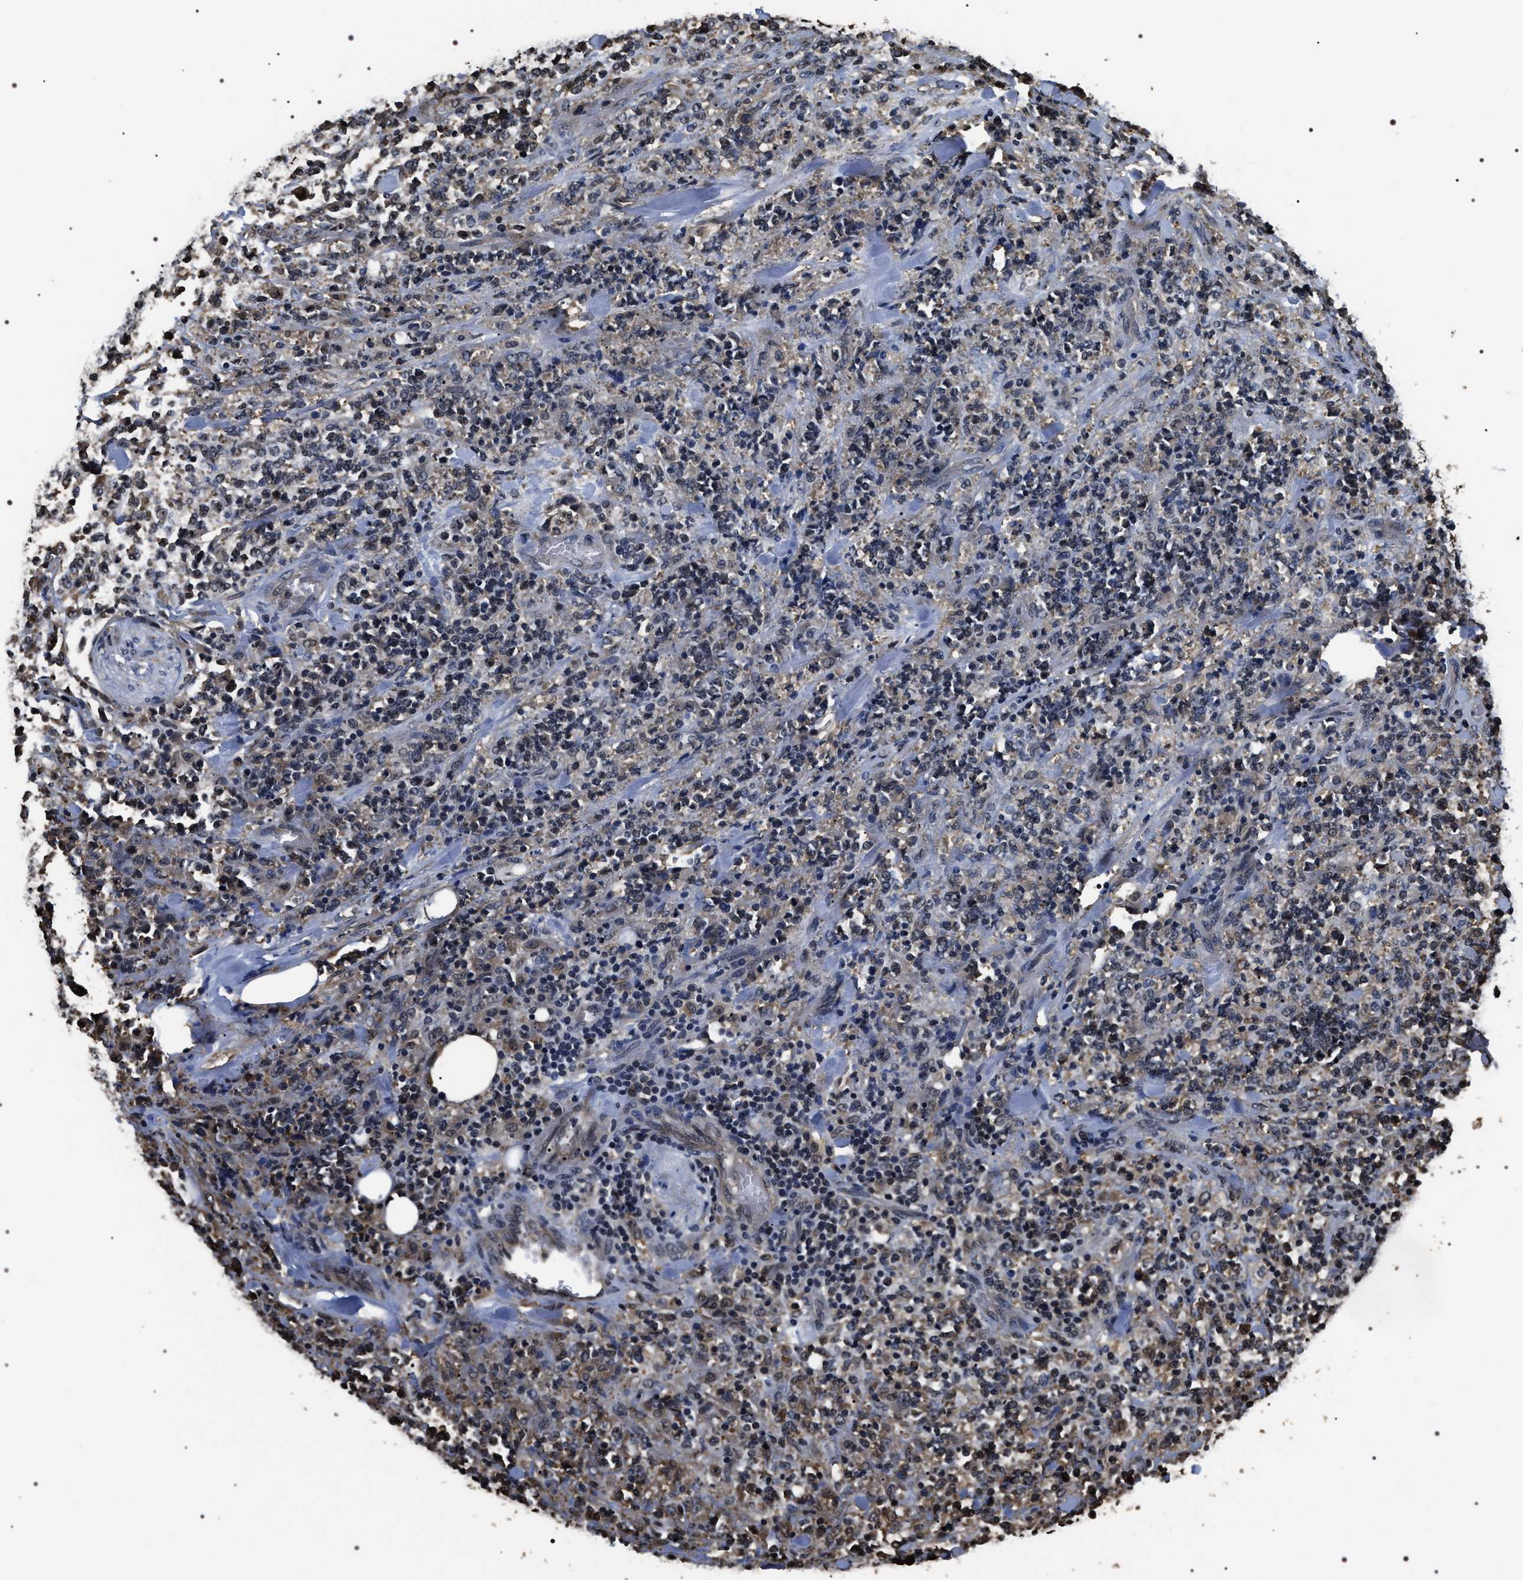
{"staining": {"intensity": "weak", "quantity": "<25%", "location": "cytoplasmic/membranous"}, "tissue": "lymphoma", "cell_type": "Tumor cells", "image_type": "cancer", "snomed": [{"axis": "morphology", "description": "Malignant lymphoma, non-Hodgkin's type, High grade"}, {"axis": "topography", "description": "Soft tissue"}], "caption": "Malignant lymphoma, non-Hodgkin's type (high-grade) was stained to show a protein in brown. There is no significant positivity in tumor cells.", "gene": "ARHGAP22", "patient": {"sex": "male", "age": 18}}